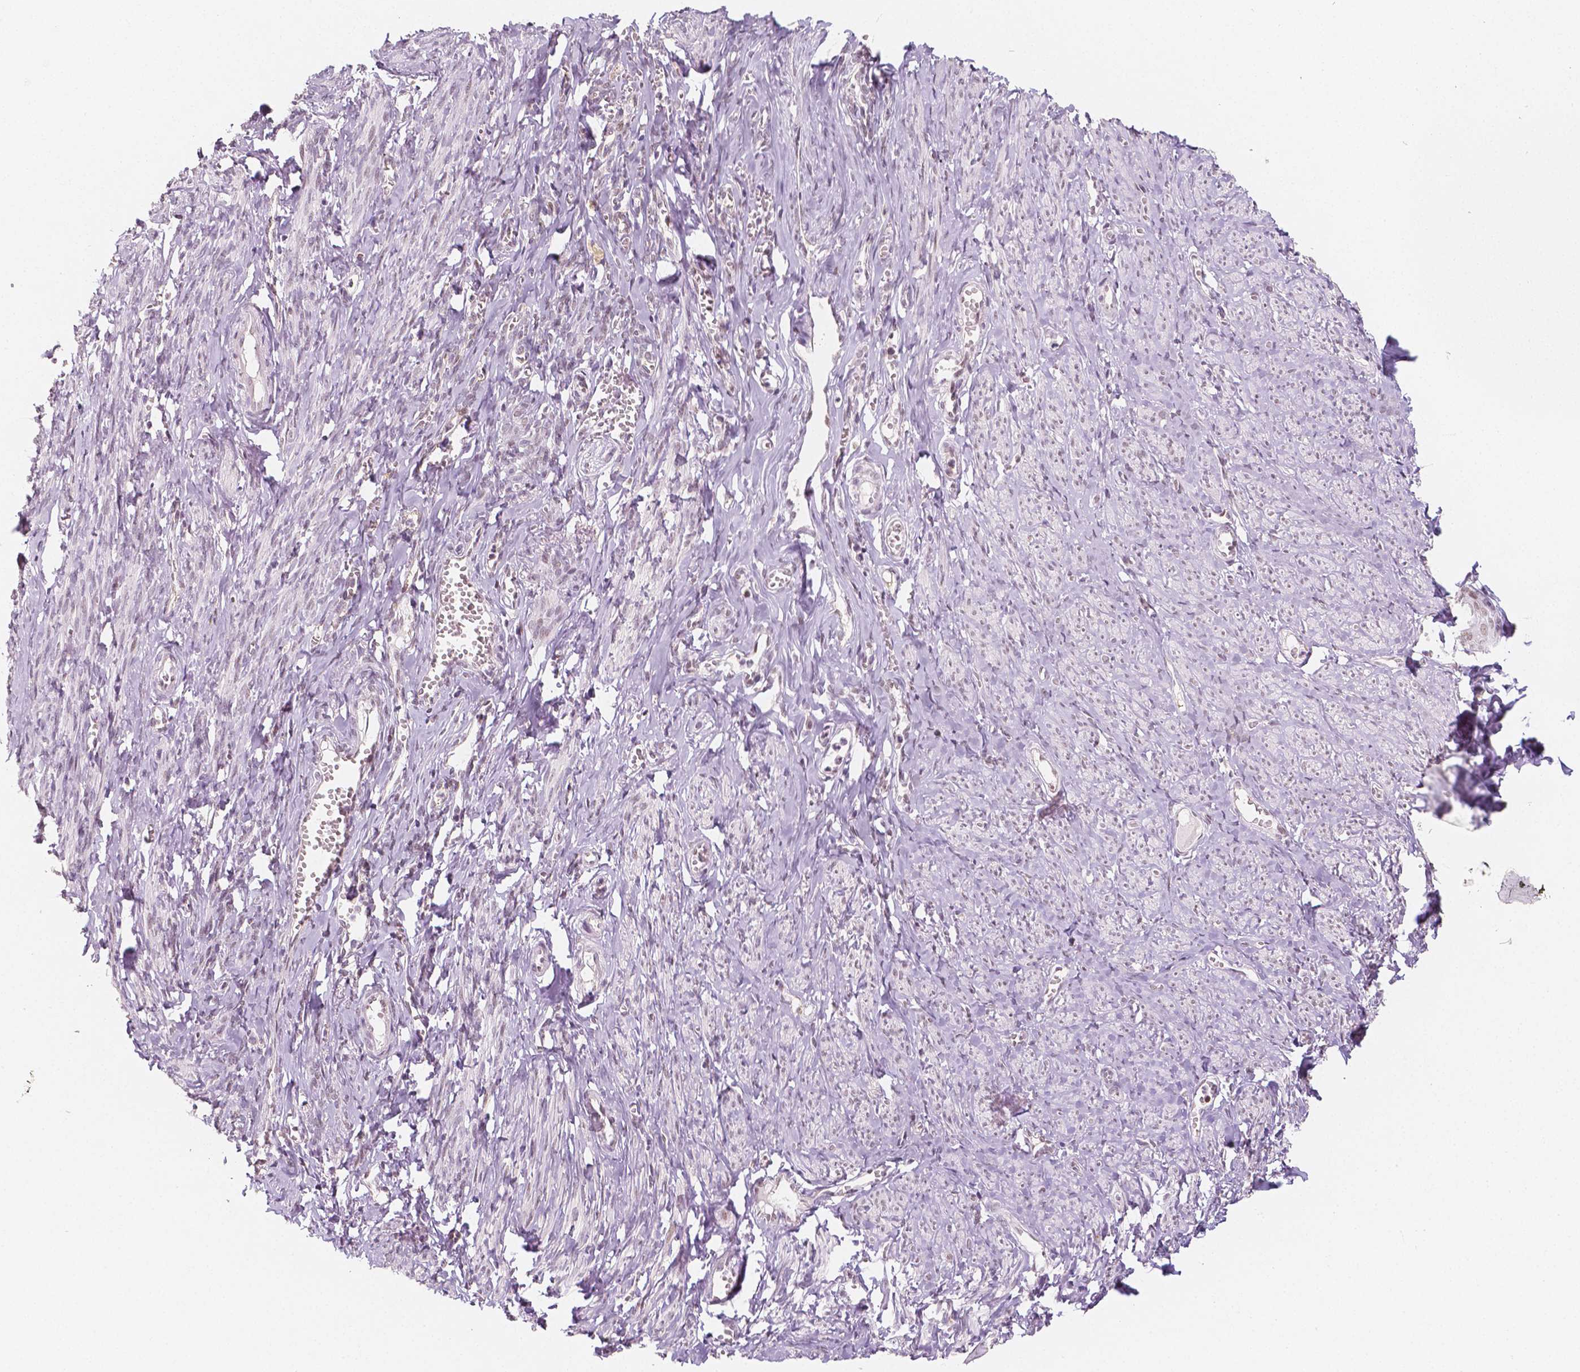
{"staining": {"intensity": "moderate", "quantity": "<25%", "location": "nuclear"}, "tissue": "smooth muscle", "cell_type": "Smooth muscle cells", "image_type": "normal", "snomed": [{"axis": "morphology", "description": "Normal tissue, NOS"}, {"axis": "topography", "description": "Smooth muscle"}], "caption": "Approximately <25% of smooth muscle cells in benign human smooth muscle exhibit moderate nuclear protein expression as visualized by brown immunohistochemical staining.", "gene": "KDM5B", "patient": {"sex": "female", "age": 65}}